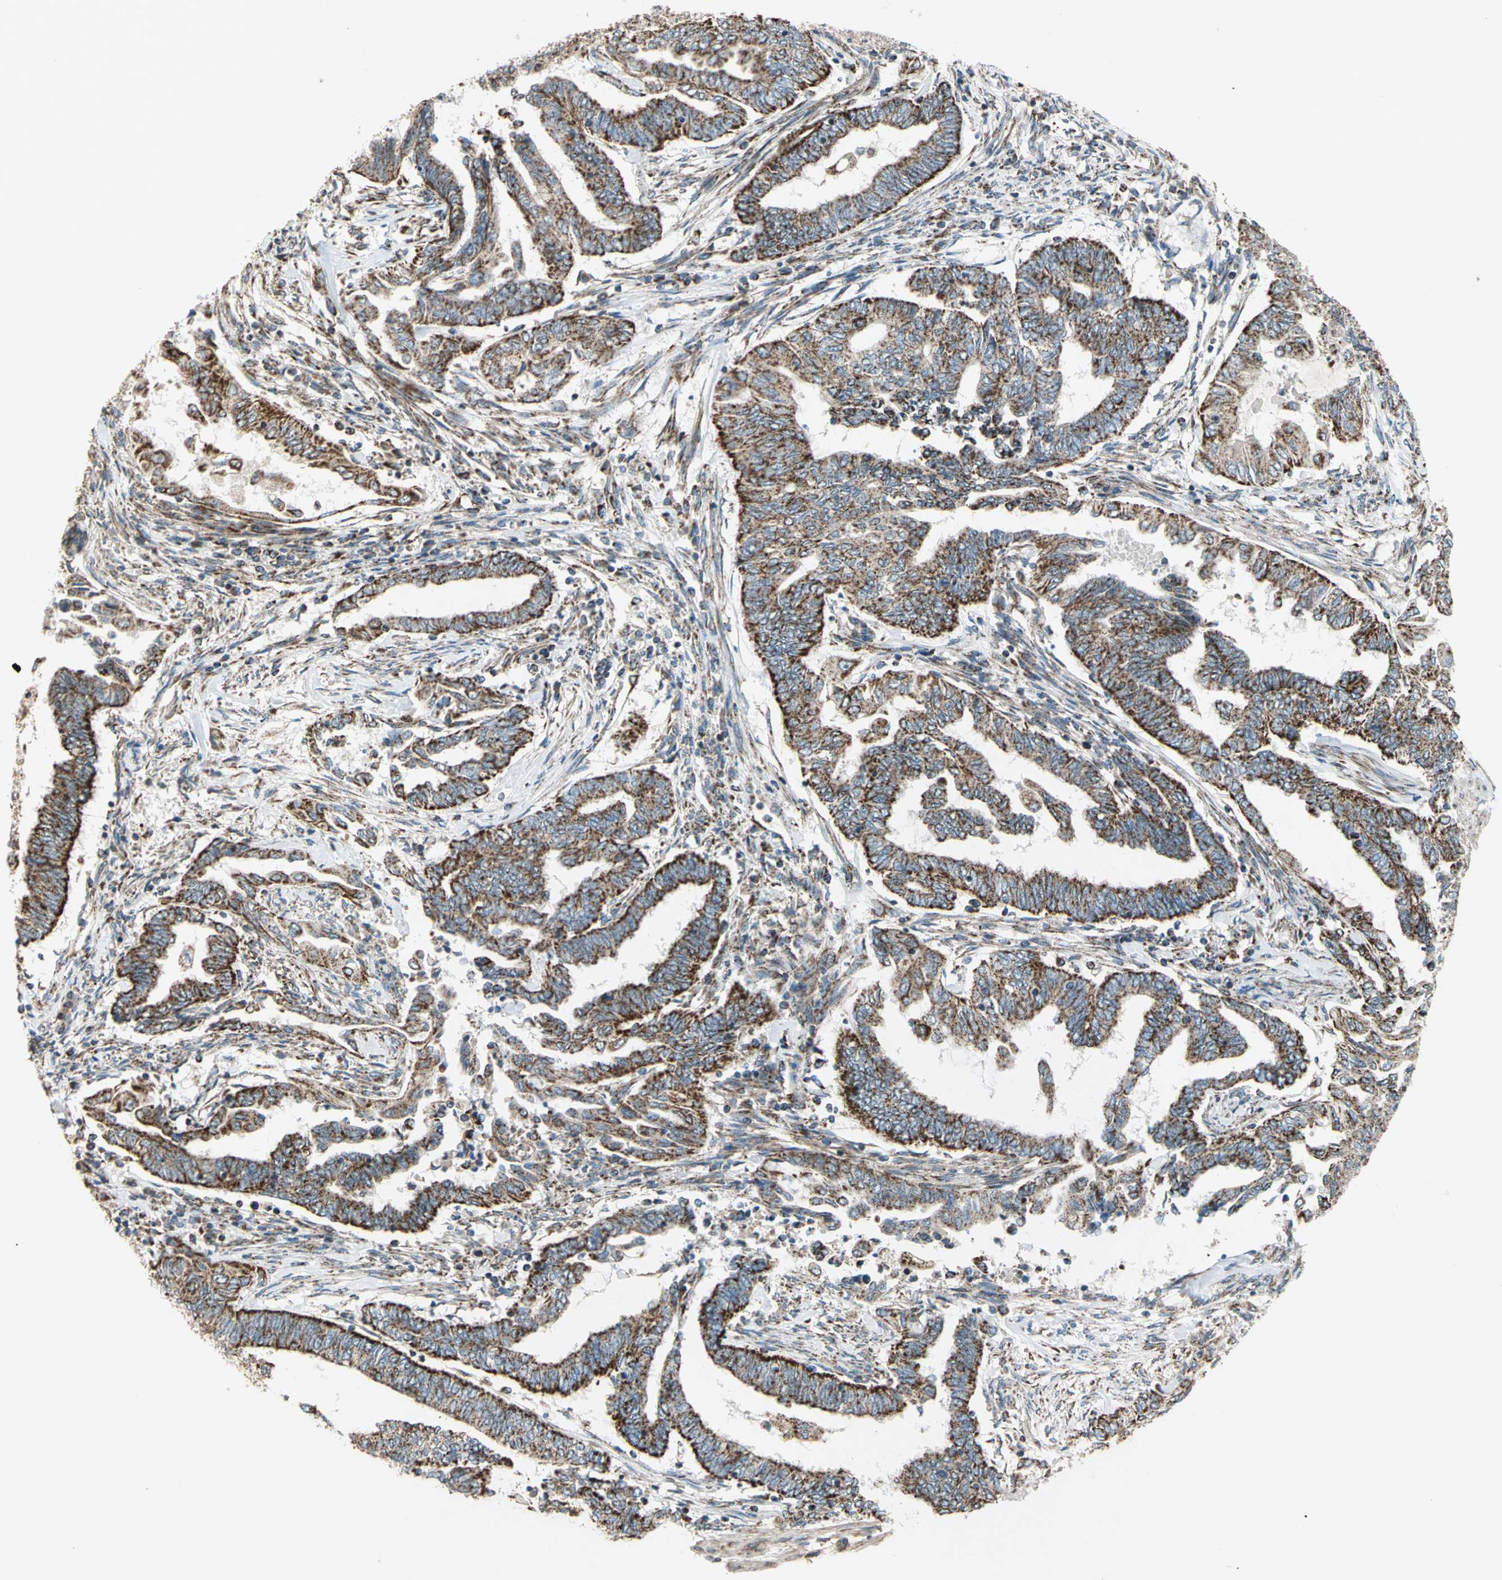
{"staining": {"intensity": "strong", "quantity": ">75%", "location": "cytoplasmic/membranous"}, "tissue": "endometrial cancer", "cell_type": "Tumor cells", "image_type": "cancer", "snomed": [{"axis": "morphology", "description": "Adenocarcinoma, NOS"}, {"axis": "topography", "description": "Uterus"}, {"axis": "topography", "description": "Endometrium"}], "caption": "Strong cytoplasmic/membranous staining is present in about >75% of tumor cells in endometrial cancer.", "gene": "MRPS22", "patient": {"sex": "female", "age": 70}}